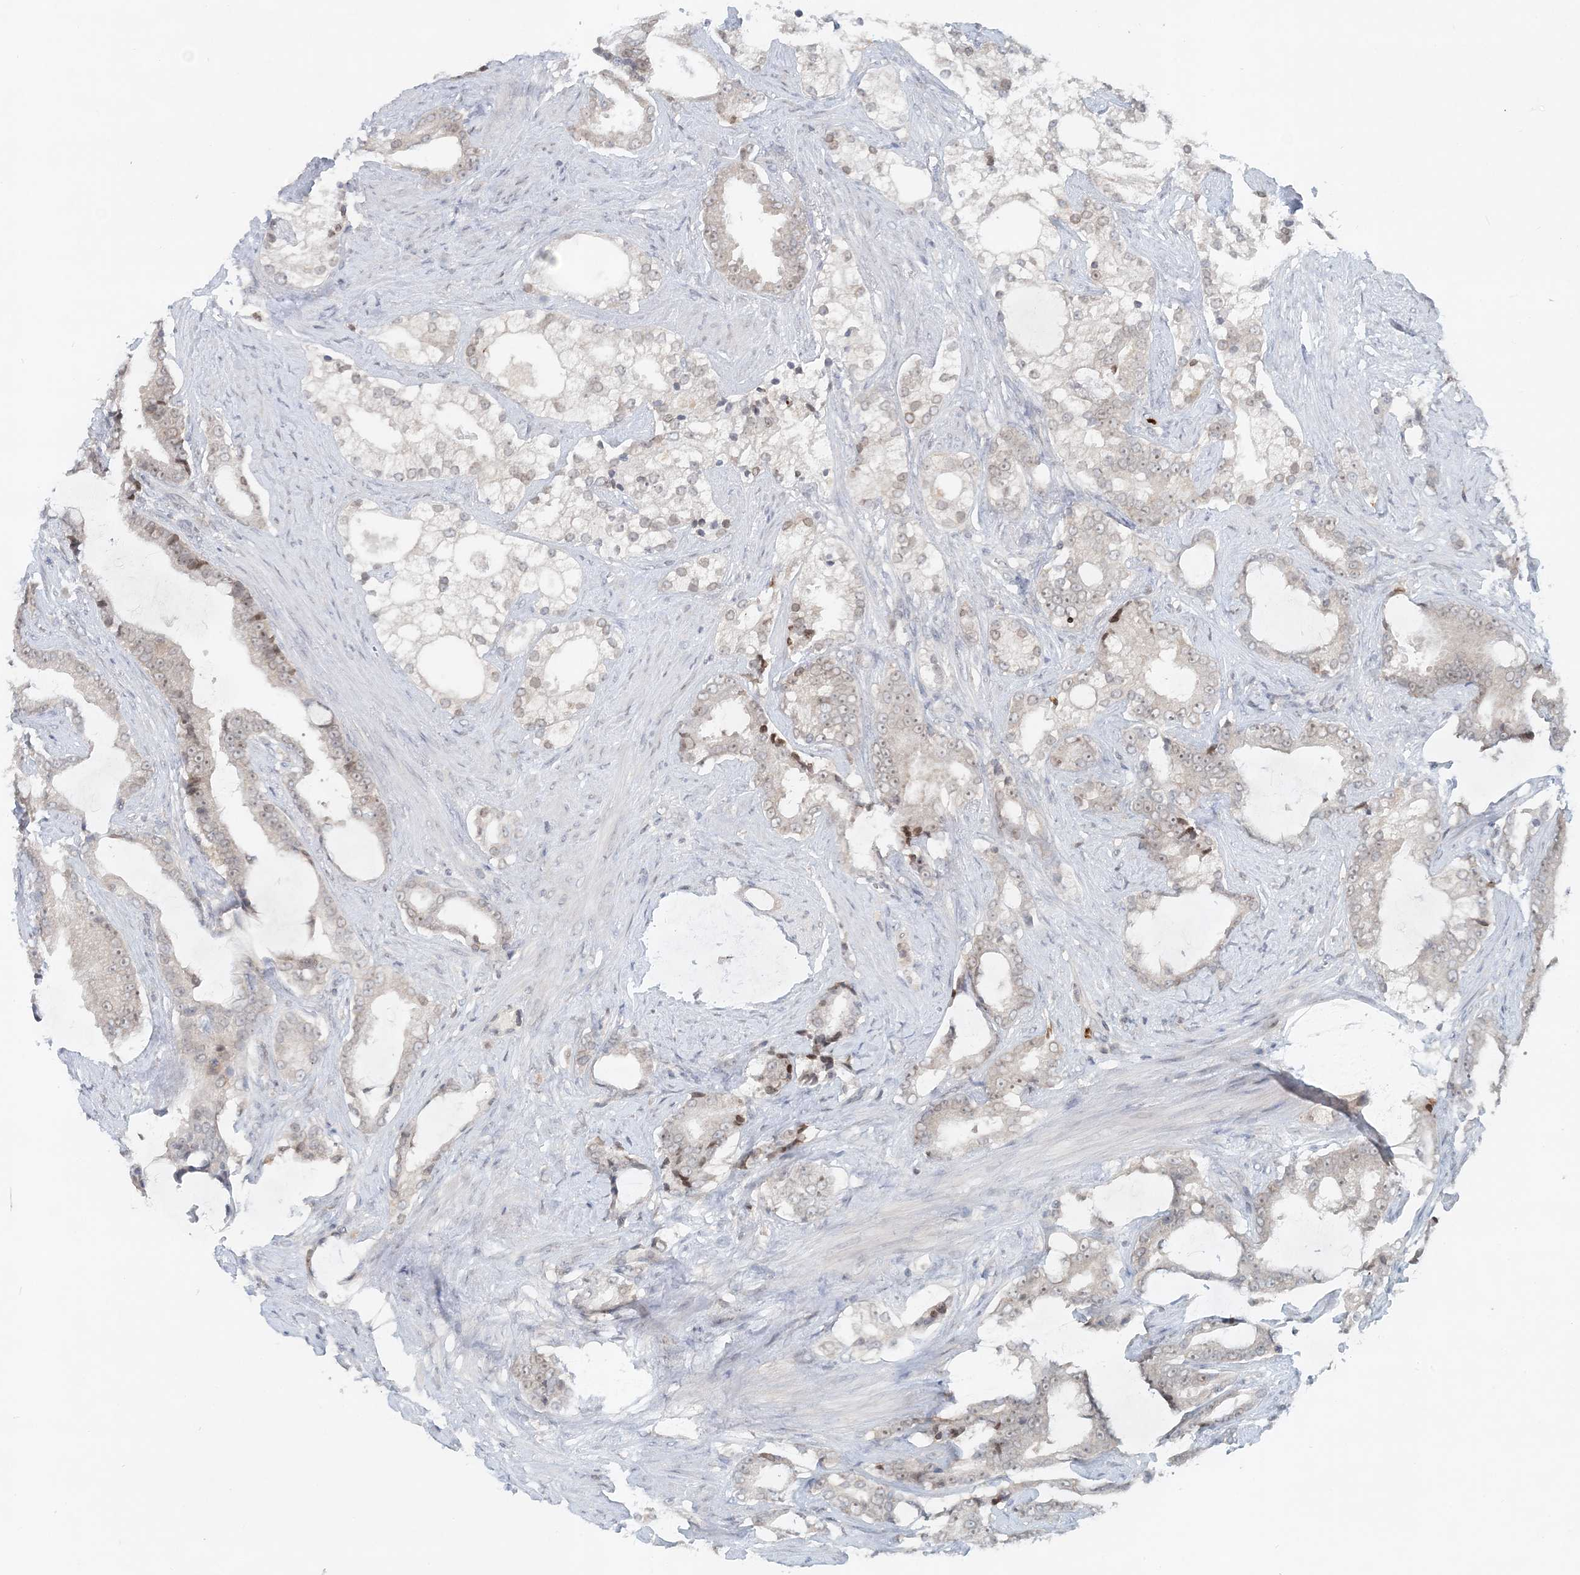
{"staining": {"intensity": "negative", "quantity": "none", "location": "none"}, "tissue": "prostate cancer", "cell_type": "Tumor cells", "image_type": "cancer", "snomed": [{"axis": "morphology", "description": "Adenocarcinoma, Low grade"}, {"axis": "topography", "description": "Prostate"}], "caption": "This is a micrograph of immunohistochemistry (IHC) staining of prostate cancer, which shows no staining in tumor cells.", "gene": "NUP54", "patient": {"sex": "male", "age": 58}}